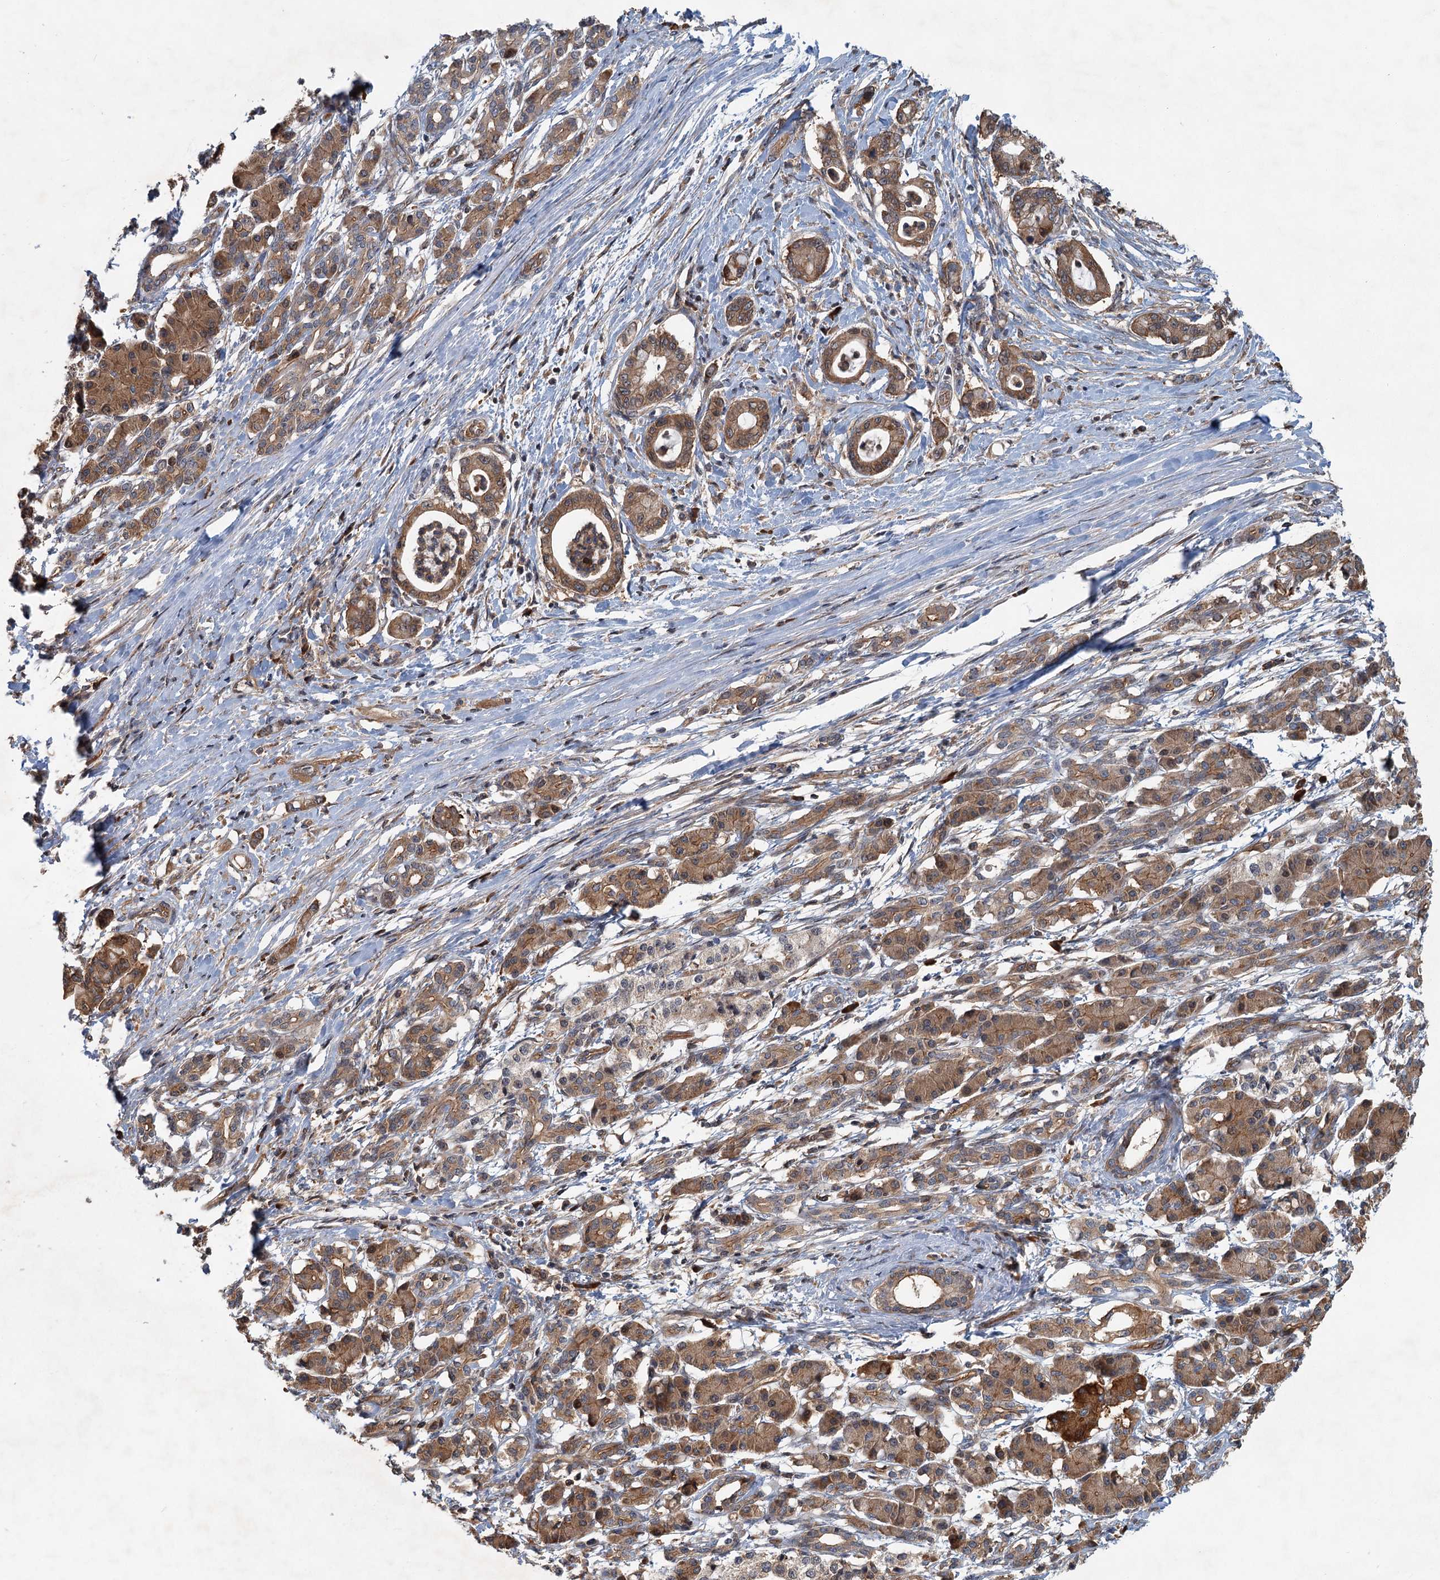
{"staining": {"intensity": "moderate", "quantity": ">75%", "location": "cytoplasmic/membranous"}, "tissue": "pancreatic cancer", "cell_type": "Tumor cells", "image_type": "cancer", "snomed": [{"axis": "morphology", "description": "Adenocarcinoma, NOS"}, {"axis": "topography", "description": "Pancreas"}], "caption": "Immunohistochemistry of adenocarcinoma (pancreatic) demonstrates medium levels of moderate cytoplasmic/membranous positivity in approximately >75% of tumor cells.", "gene": "ZNF527", "patient": {"sex": "female", "age": 55}}